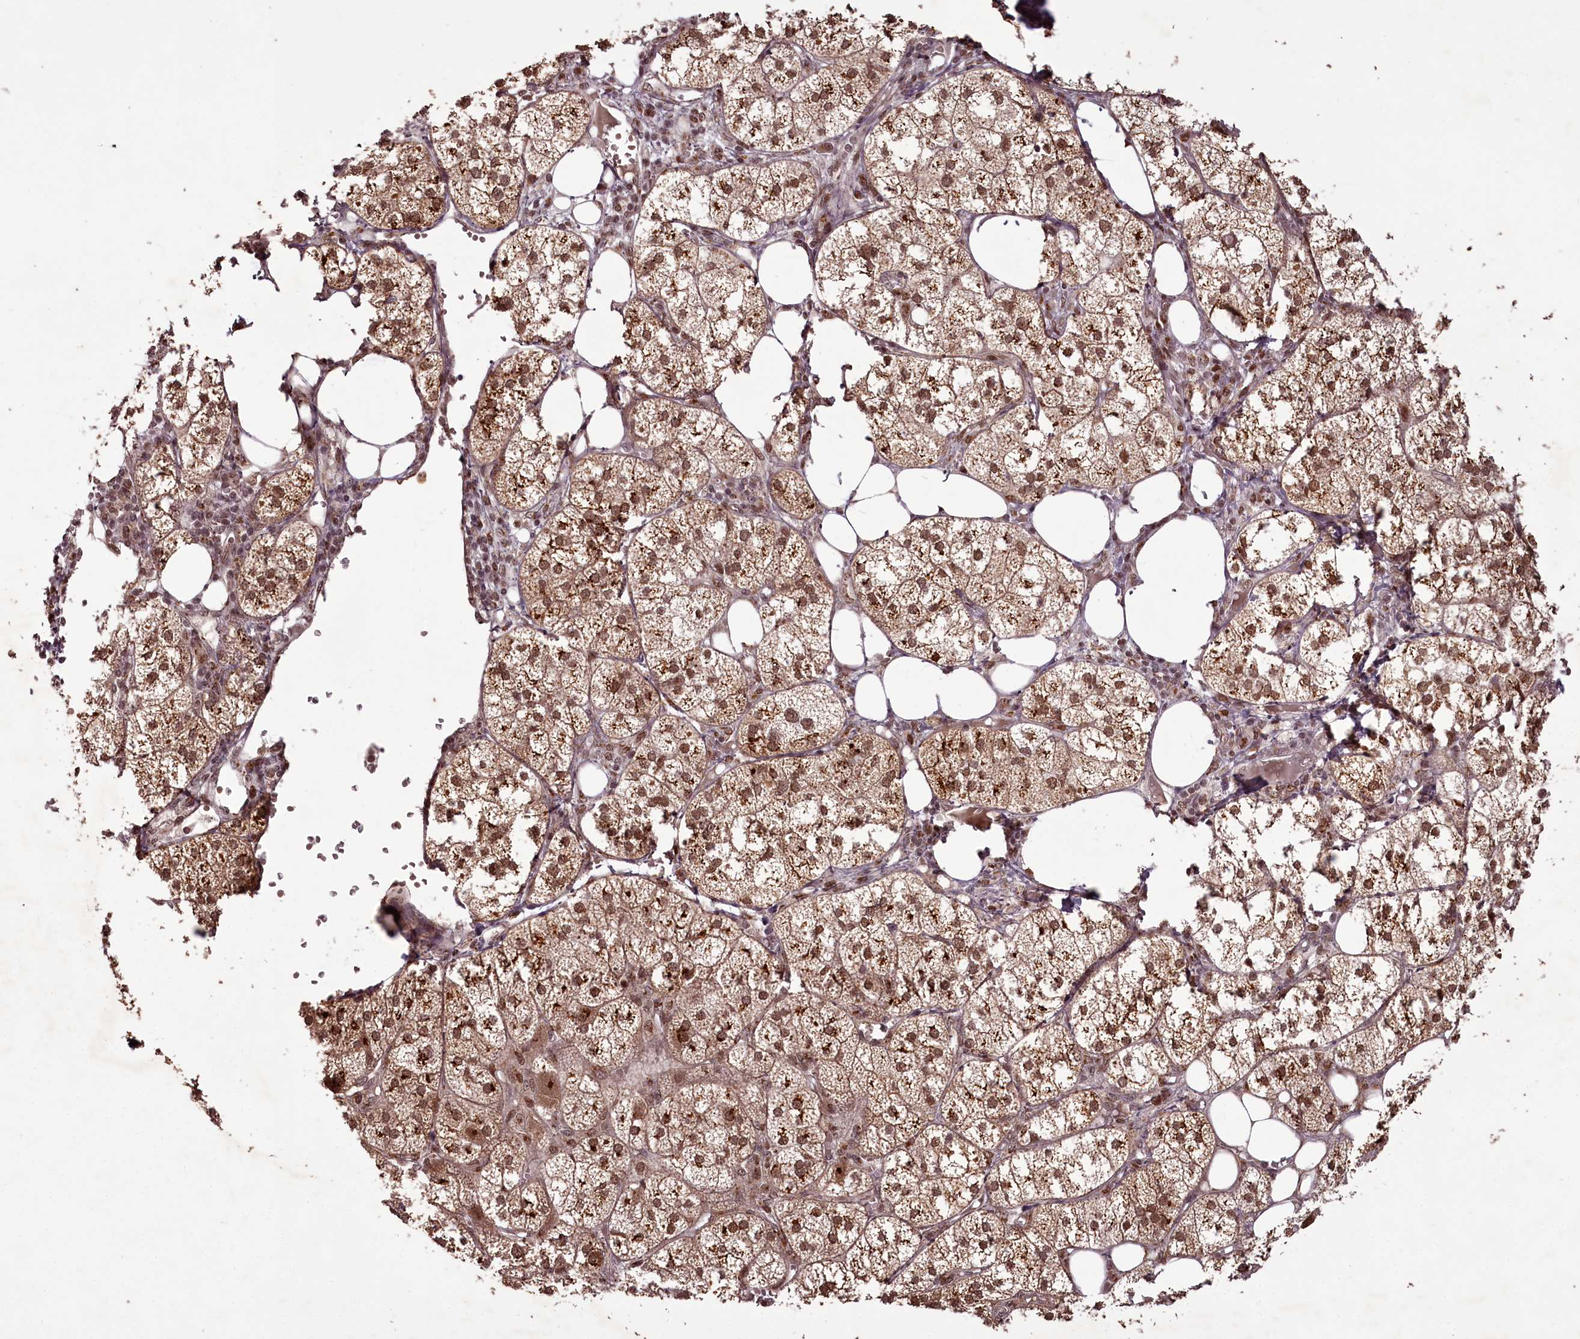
{"staining": {"intensity": "moderate", "quantity": ">75%", "location": "cytoplasmic/membranous,nuclear"}, "tissue": "adrenal gland", "cell_type": "Glandular cells", "image_type": "normal", "snomed": [{"axis": "morphology", "description": "Normal tissue, NOS"}, {"axis": "topography", "description": "Adrenal gland"}], "caption": "This image exhibits immunohistochemistry staining of normal human adrenal gland, with medium moderate cytoplasmic/membranous,nuclear expression in approximately >75% of glandular cells.", "gene": "CEP83", "patient": {"sex": "female", "age": 61}}